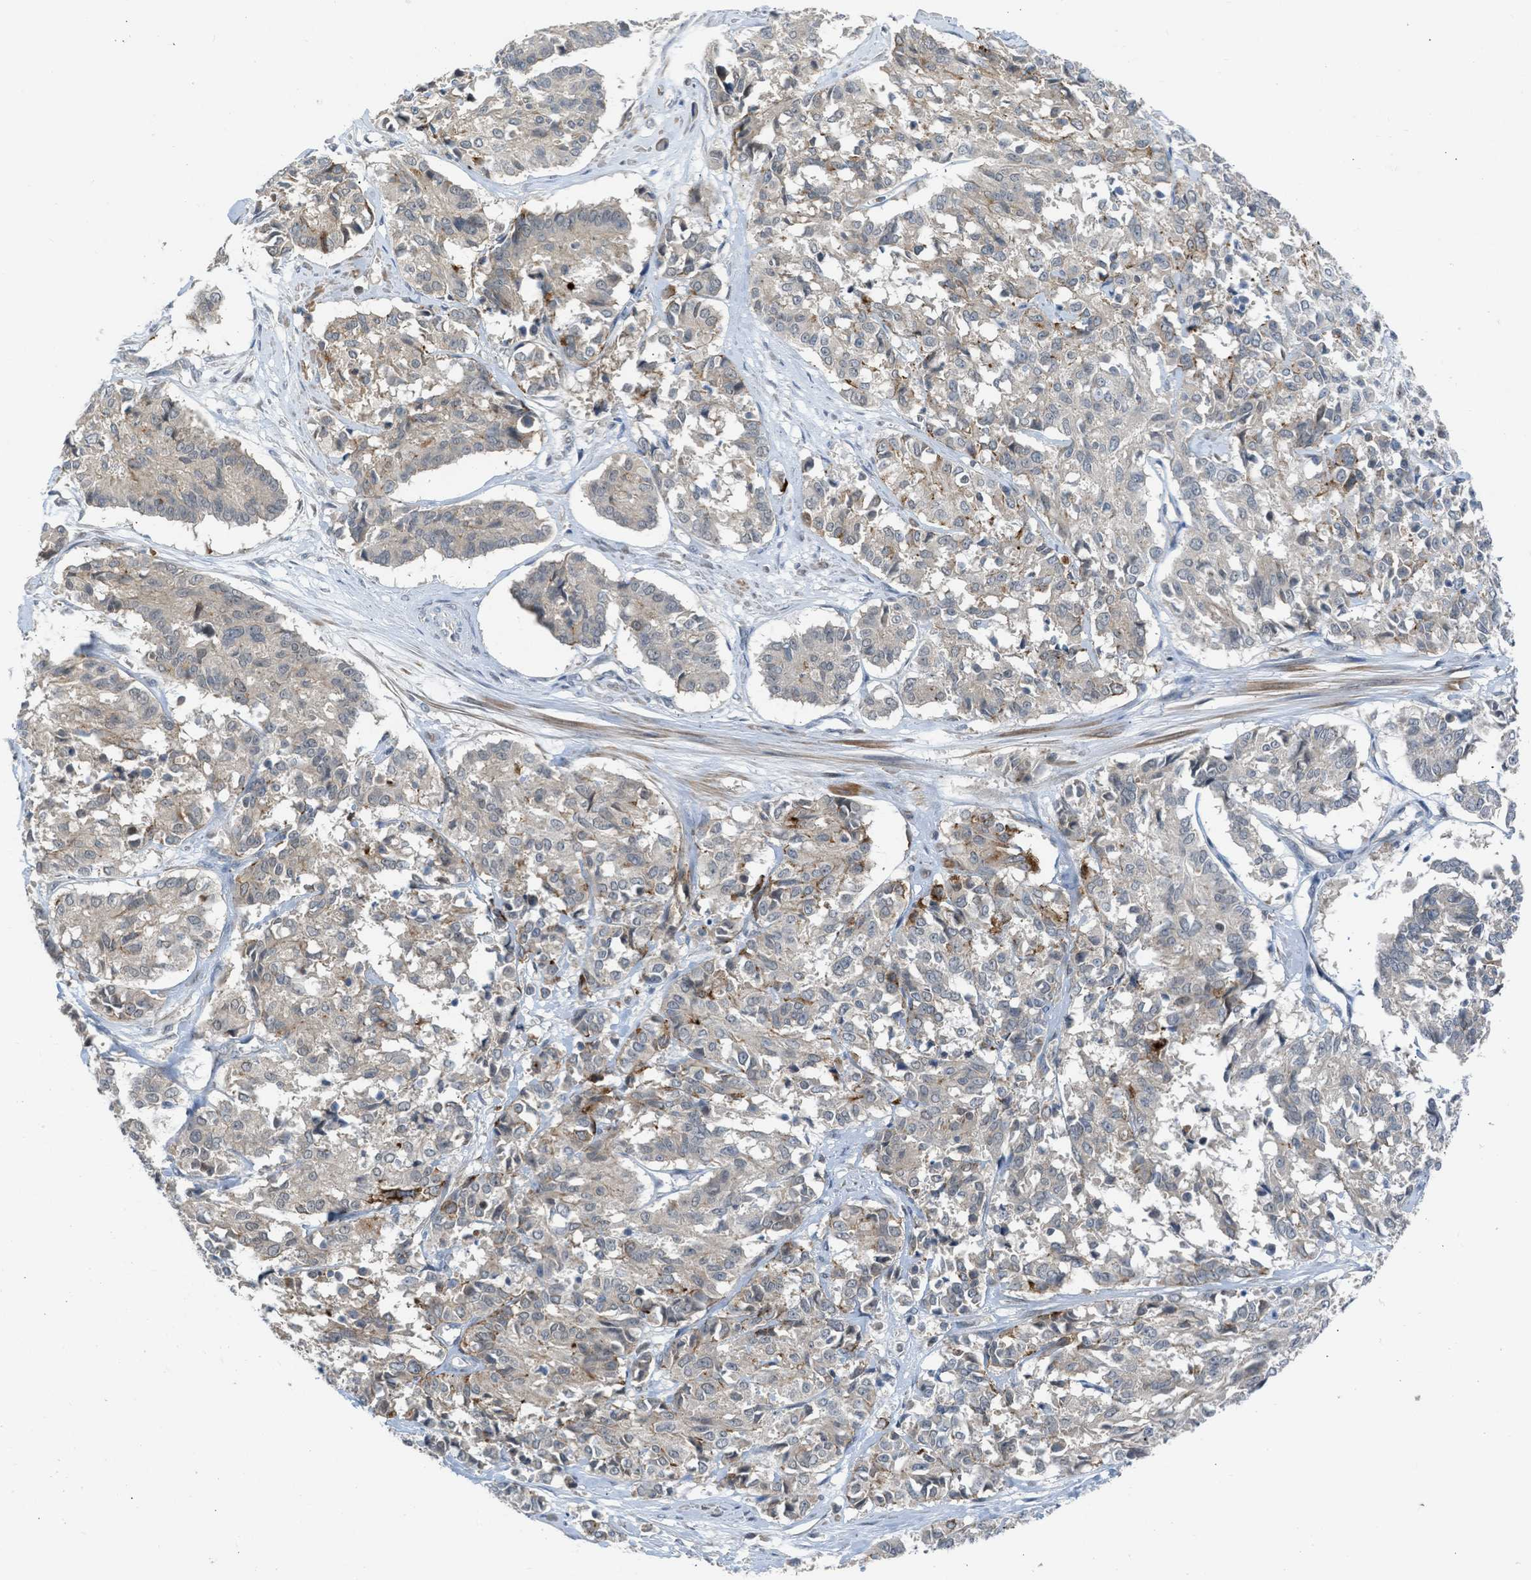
{"staining": {"intensity": "weak", "quantity": "25%-75%", "location": "cytoplasmic/membranous"}, "tissue": "cervical cancer", "cell_type": "Tumor cells", "image_type": "cancer", "snomed": [{"axis": "morphology", "description": "Squamous cell carcinoma, NOS"}, {"axis": "topography", "description": "Cervix"}], "caption": "This is a micrograph of IHC staining of cervical cancer (squamous cell carcinoma), which shows weak expression in the cytoplasmic/membranous of tumor cells.", "gene": "TTBK2", "patient": {"sex": "female", "age": 35}}